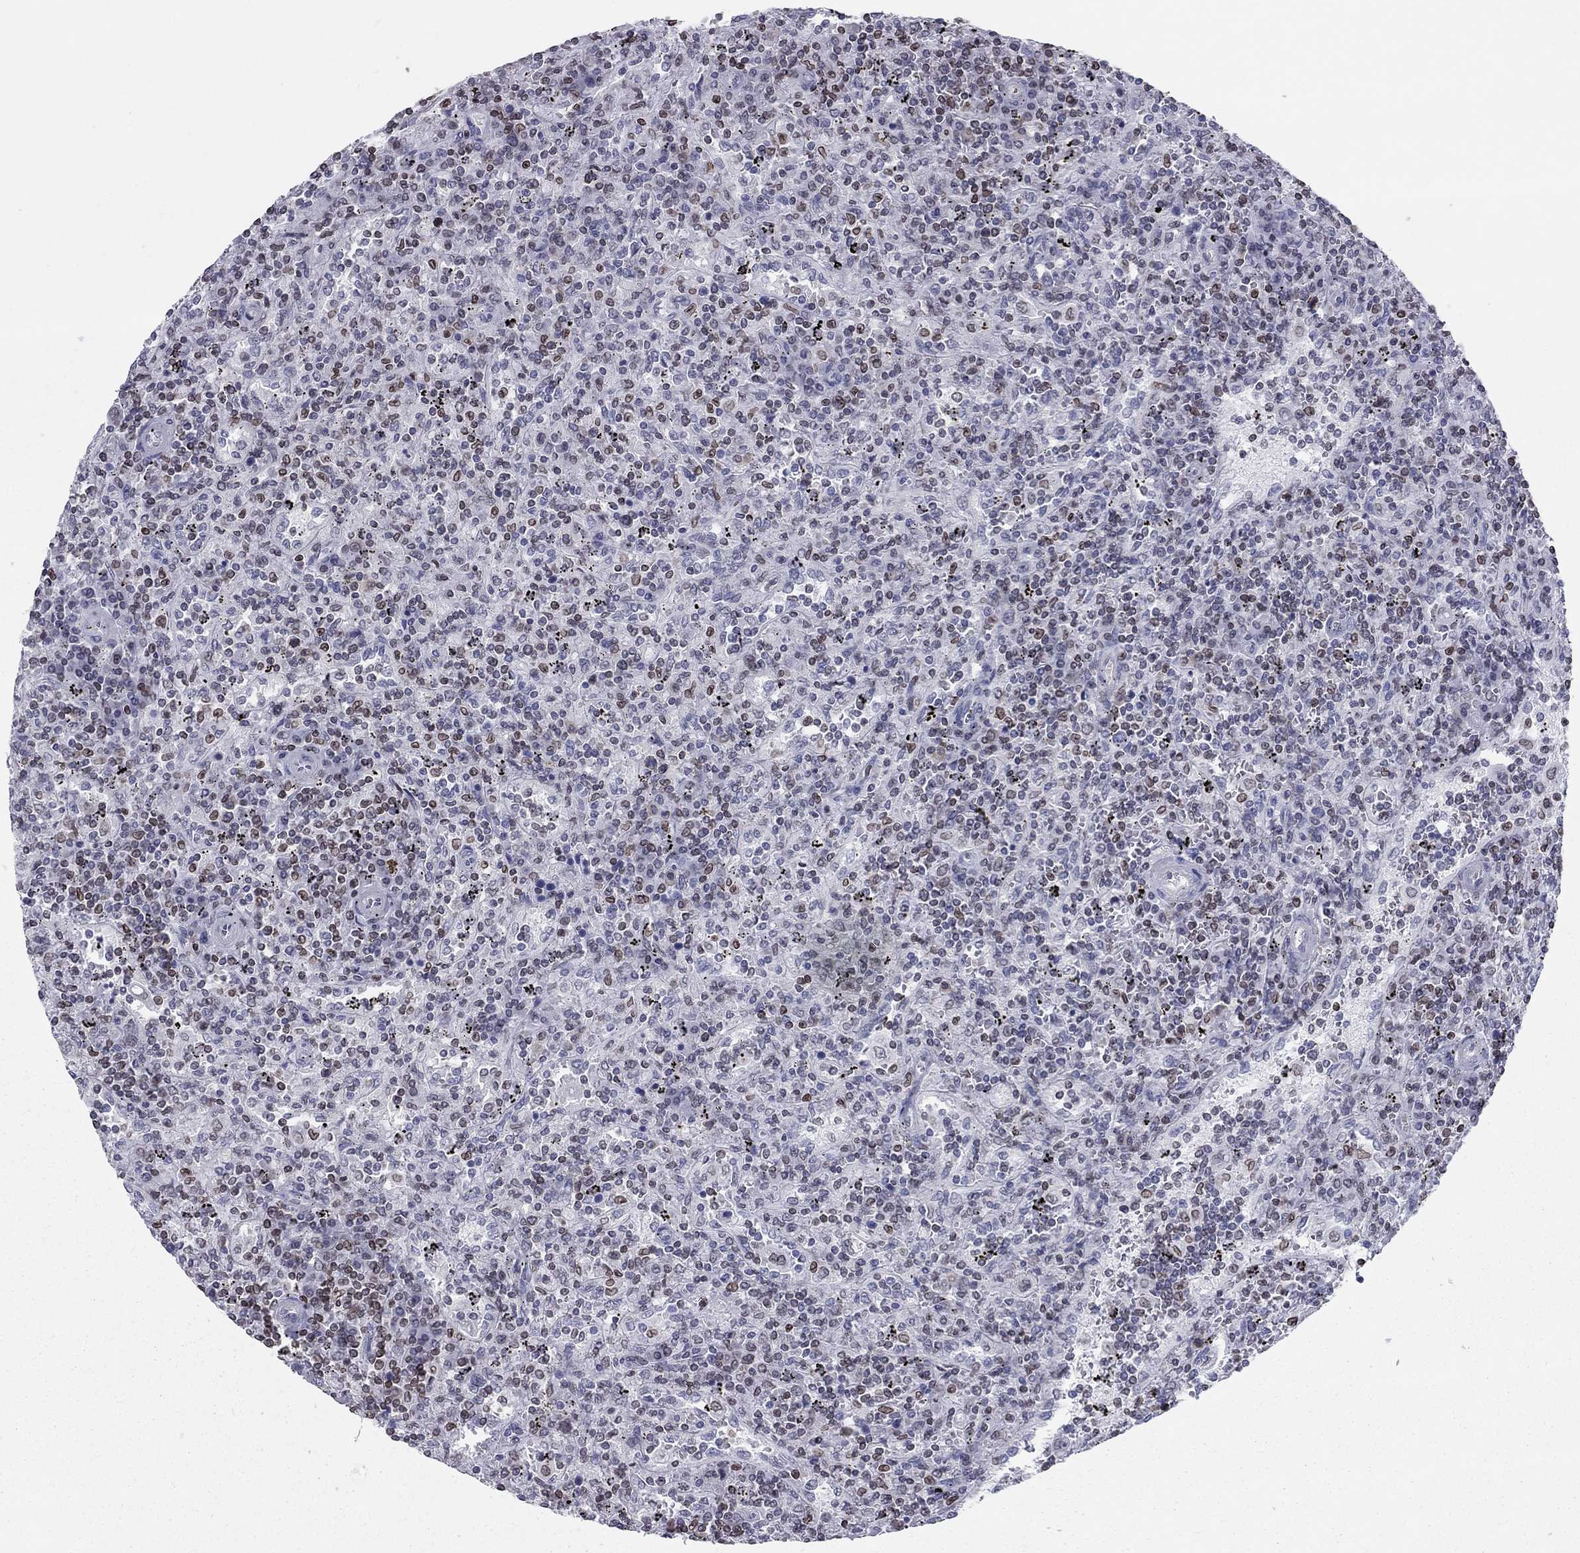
{"staining": {"intensity": "negative", "quantity": "none", "location": "none"}, "tissue": "lymphoma", "cell_type": "Tumor cells", "image_type": "cancer", "snomed": [{"axis": "morphology", "description": "Malignant lymphoma, non-Hodgkin's type, Low grade"}, {"axis": "topography", "description": "Spleen"}], "caption": "A high-resolution photomicrograph shows immunohistochemistry staining of lymphoma, which exhibits no significant positivity in tumor cells.", "gene": "ESPL1", "patient": {"sex": "male", "age": 62}}